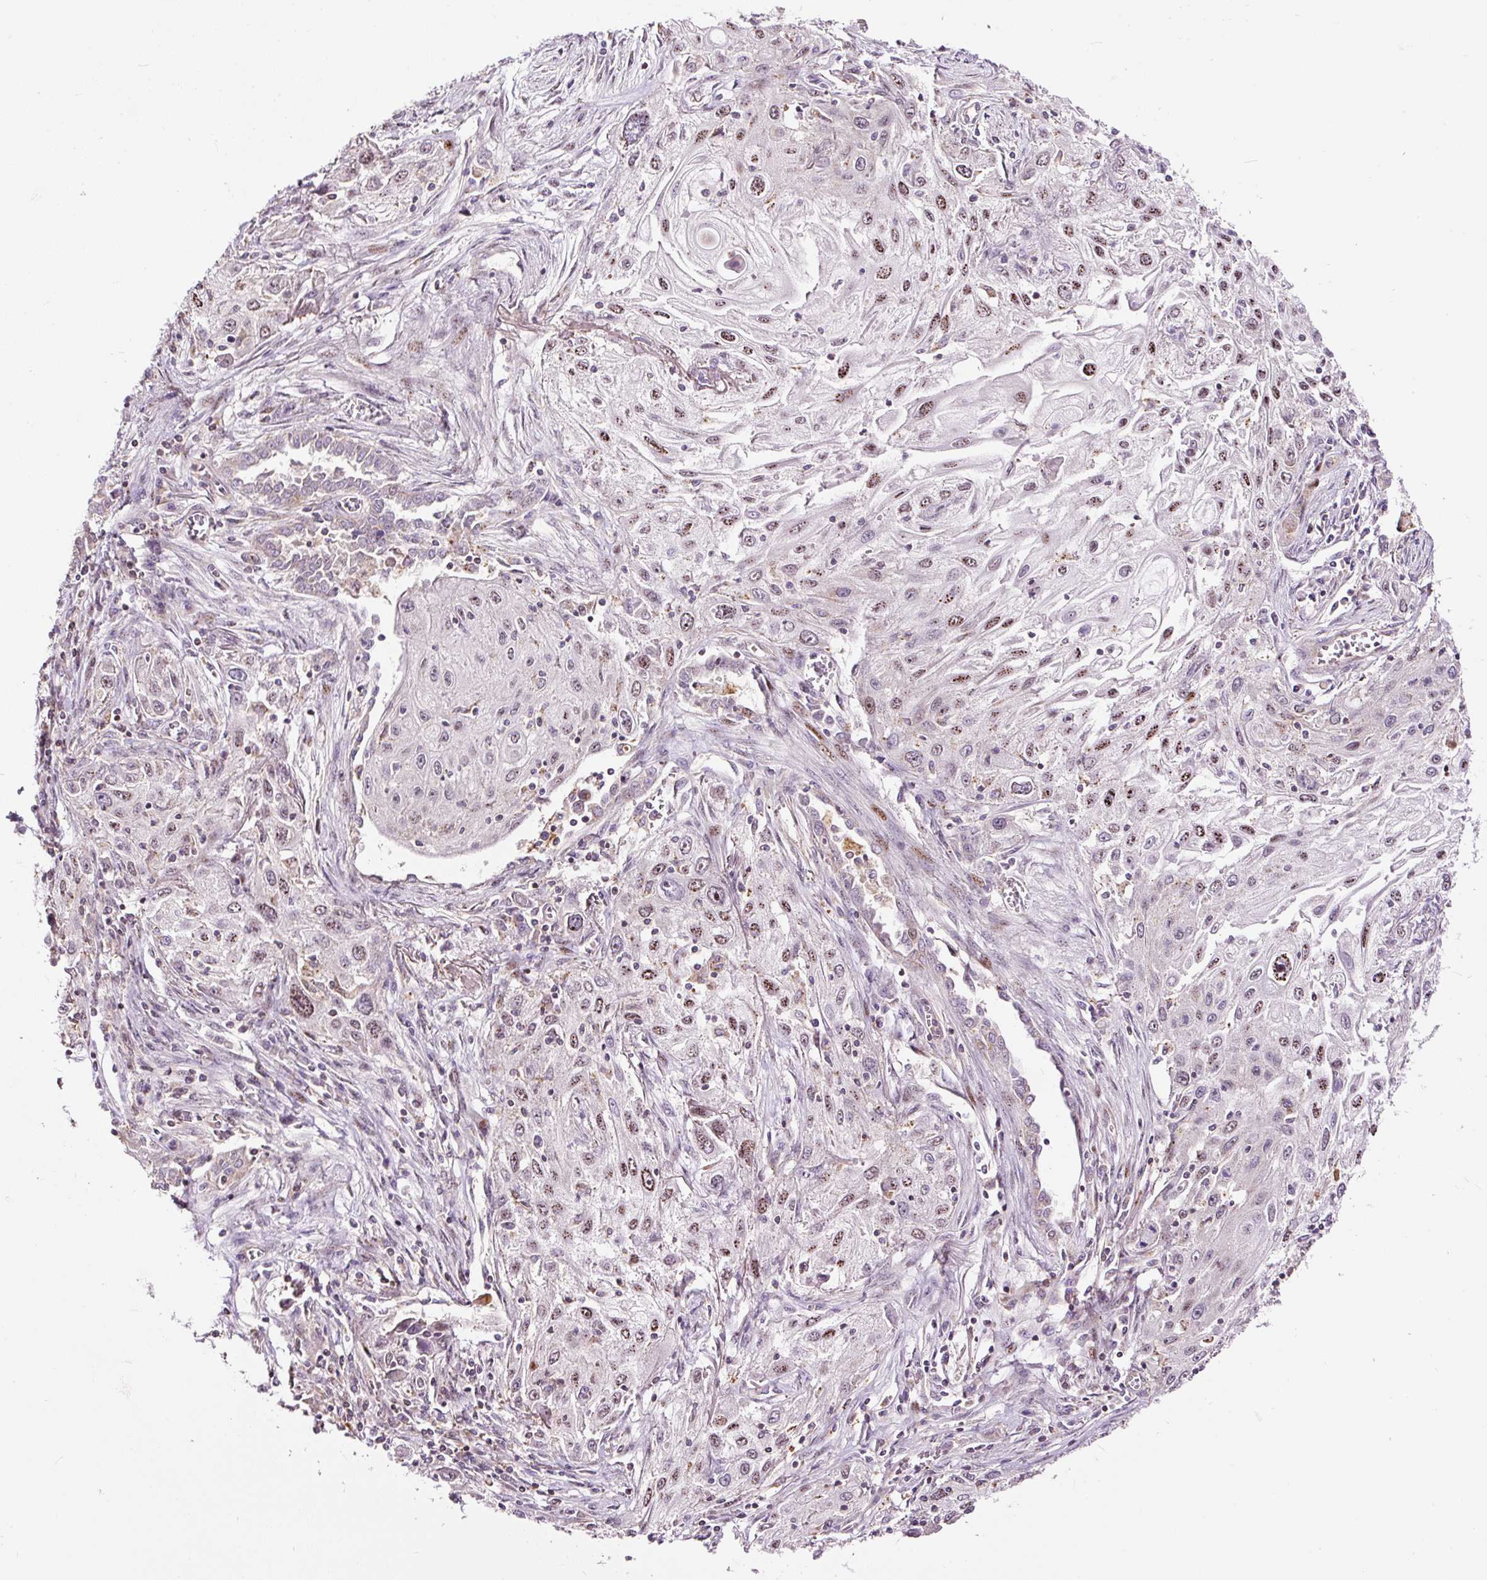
{"staining": {"intensity": "moderate", "quantity": "25%-75%", "location": "nuclear"}, "tissue": "lung cancer", "cell_type": "Tumor cells", "image_type": "cancer", "snomed": [{"axis": "morphology", "description": "Squamous cell carcinoma, NOS"}, {"axis": "topography", "description": "Lung"}], "caption": "Lung cancer (squamous cell carcinoma) stained with DAB (3,3'-diaminobenzidine) IHC demonstrates medium levels of moderate nuclear expression in approximately 25%-75% of tumor cells.", "gene": "BOLA3", "patient": {"sex": "female", "age": 69}}